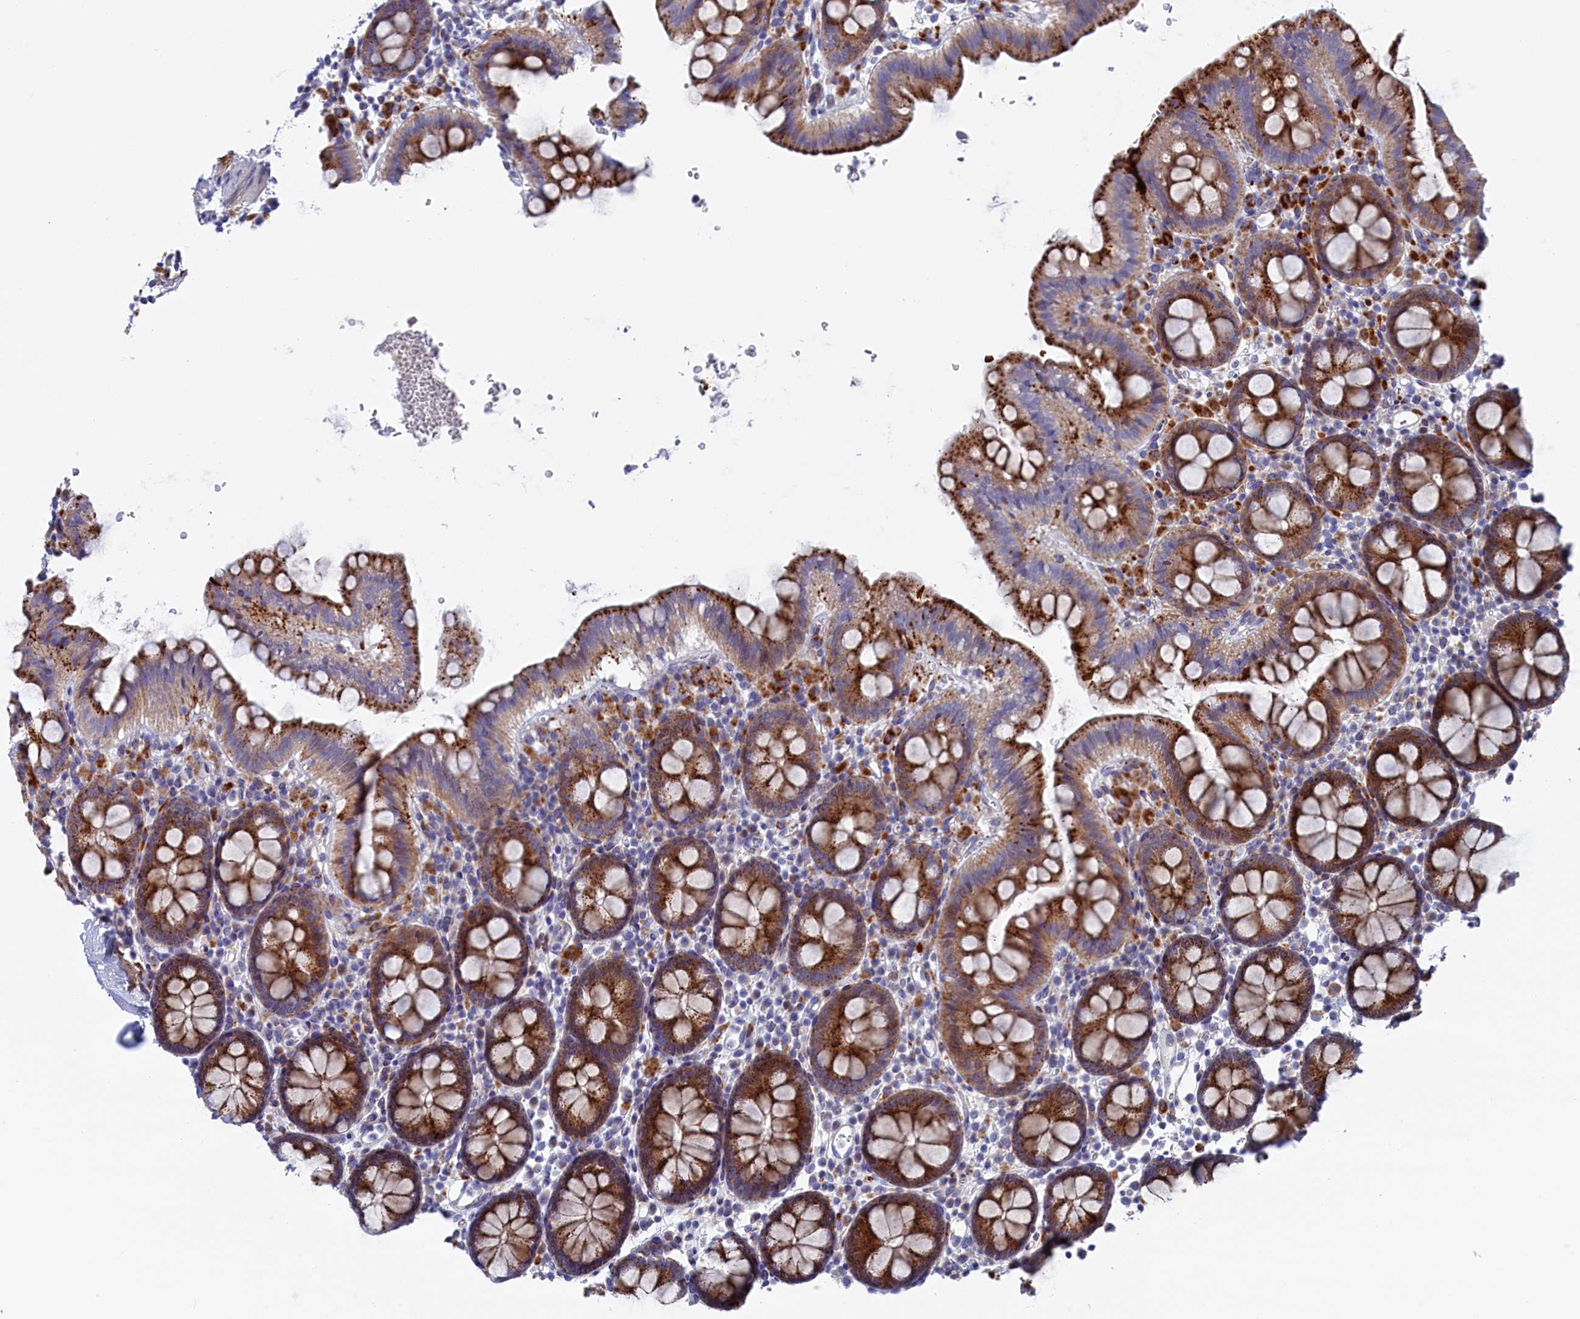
{"staining": {"intensity": "moderate", "quantity": ">75%", "location": "cytoplasmic/membranous"}, "tissue": "colon", "cell_type": "Glandular cells", "image_type": "normal", "snomed": [{"axis": "morphology", "description": "Normal tissue, NOS"}, {"axis": "topography", "description": "Colon"}], "caption": "Glandular cells reveal medium levels of moderate cytoplasmic/membranous expression in about >75% of cells in normal colon.", "gene": "NUDT7", "patient": {"sex": "male", "age": 75}}